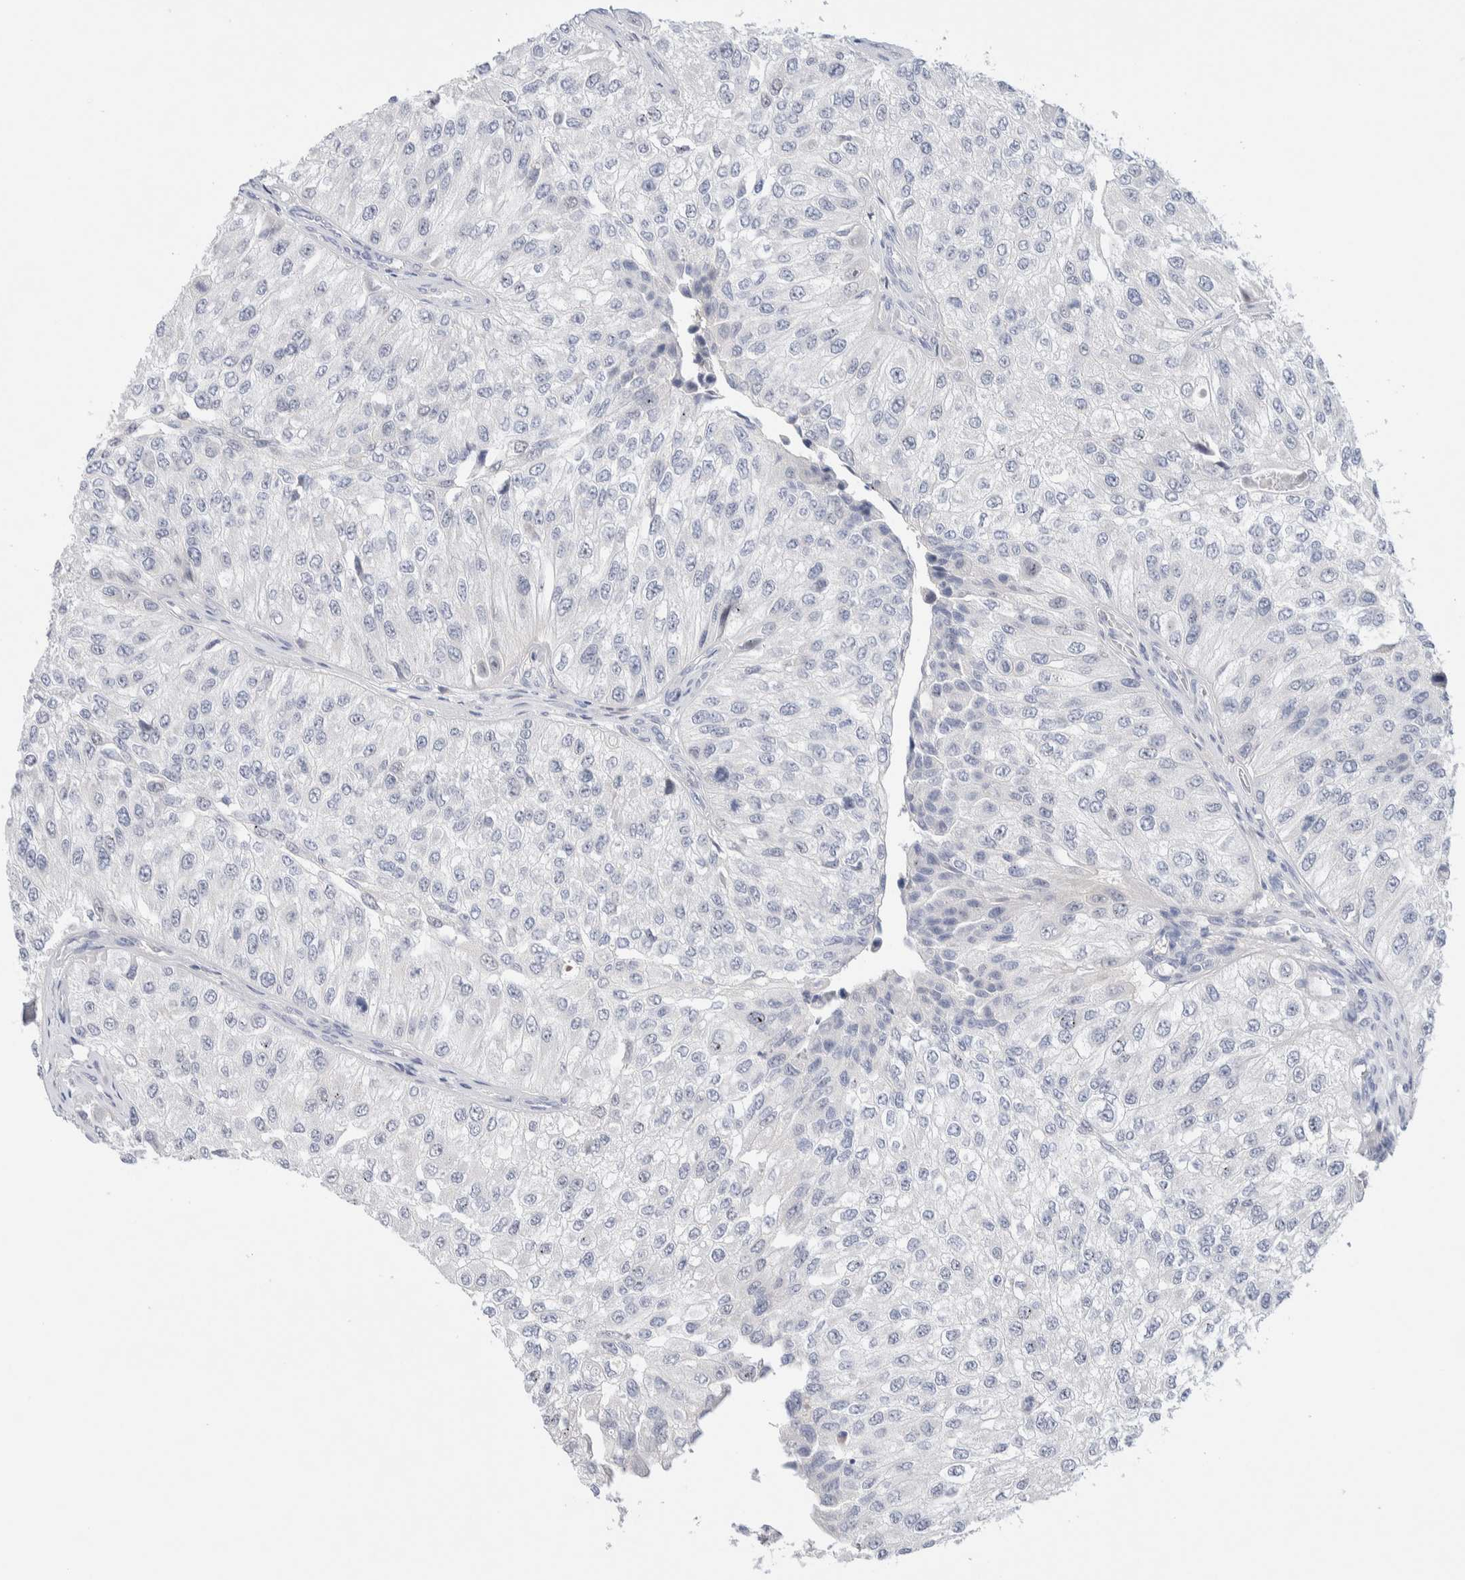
{"staining": {"intensity": "negative", "quantity": "none", "location": "none"}, "tissue": "urothelial cancer", "cell_type": "Tumor cells", "image_type": "cancer", "snomed": [{"axis": "morphology", "description": "Urothelial carcinoma, High grade"}, {"axis": "topography", "description": "Kidney"}, {"axis": "topography", "description": "Urinary bladder"}], "caption": "IHC micrograph of neoplastic tissue: human urothelial carcinoma (high-grade) stained with DAB exhibits no significant protein expression in tumor cells.", "gene": "DNAJB6", "patient": {"sex": "male", "age": 77}}